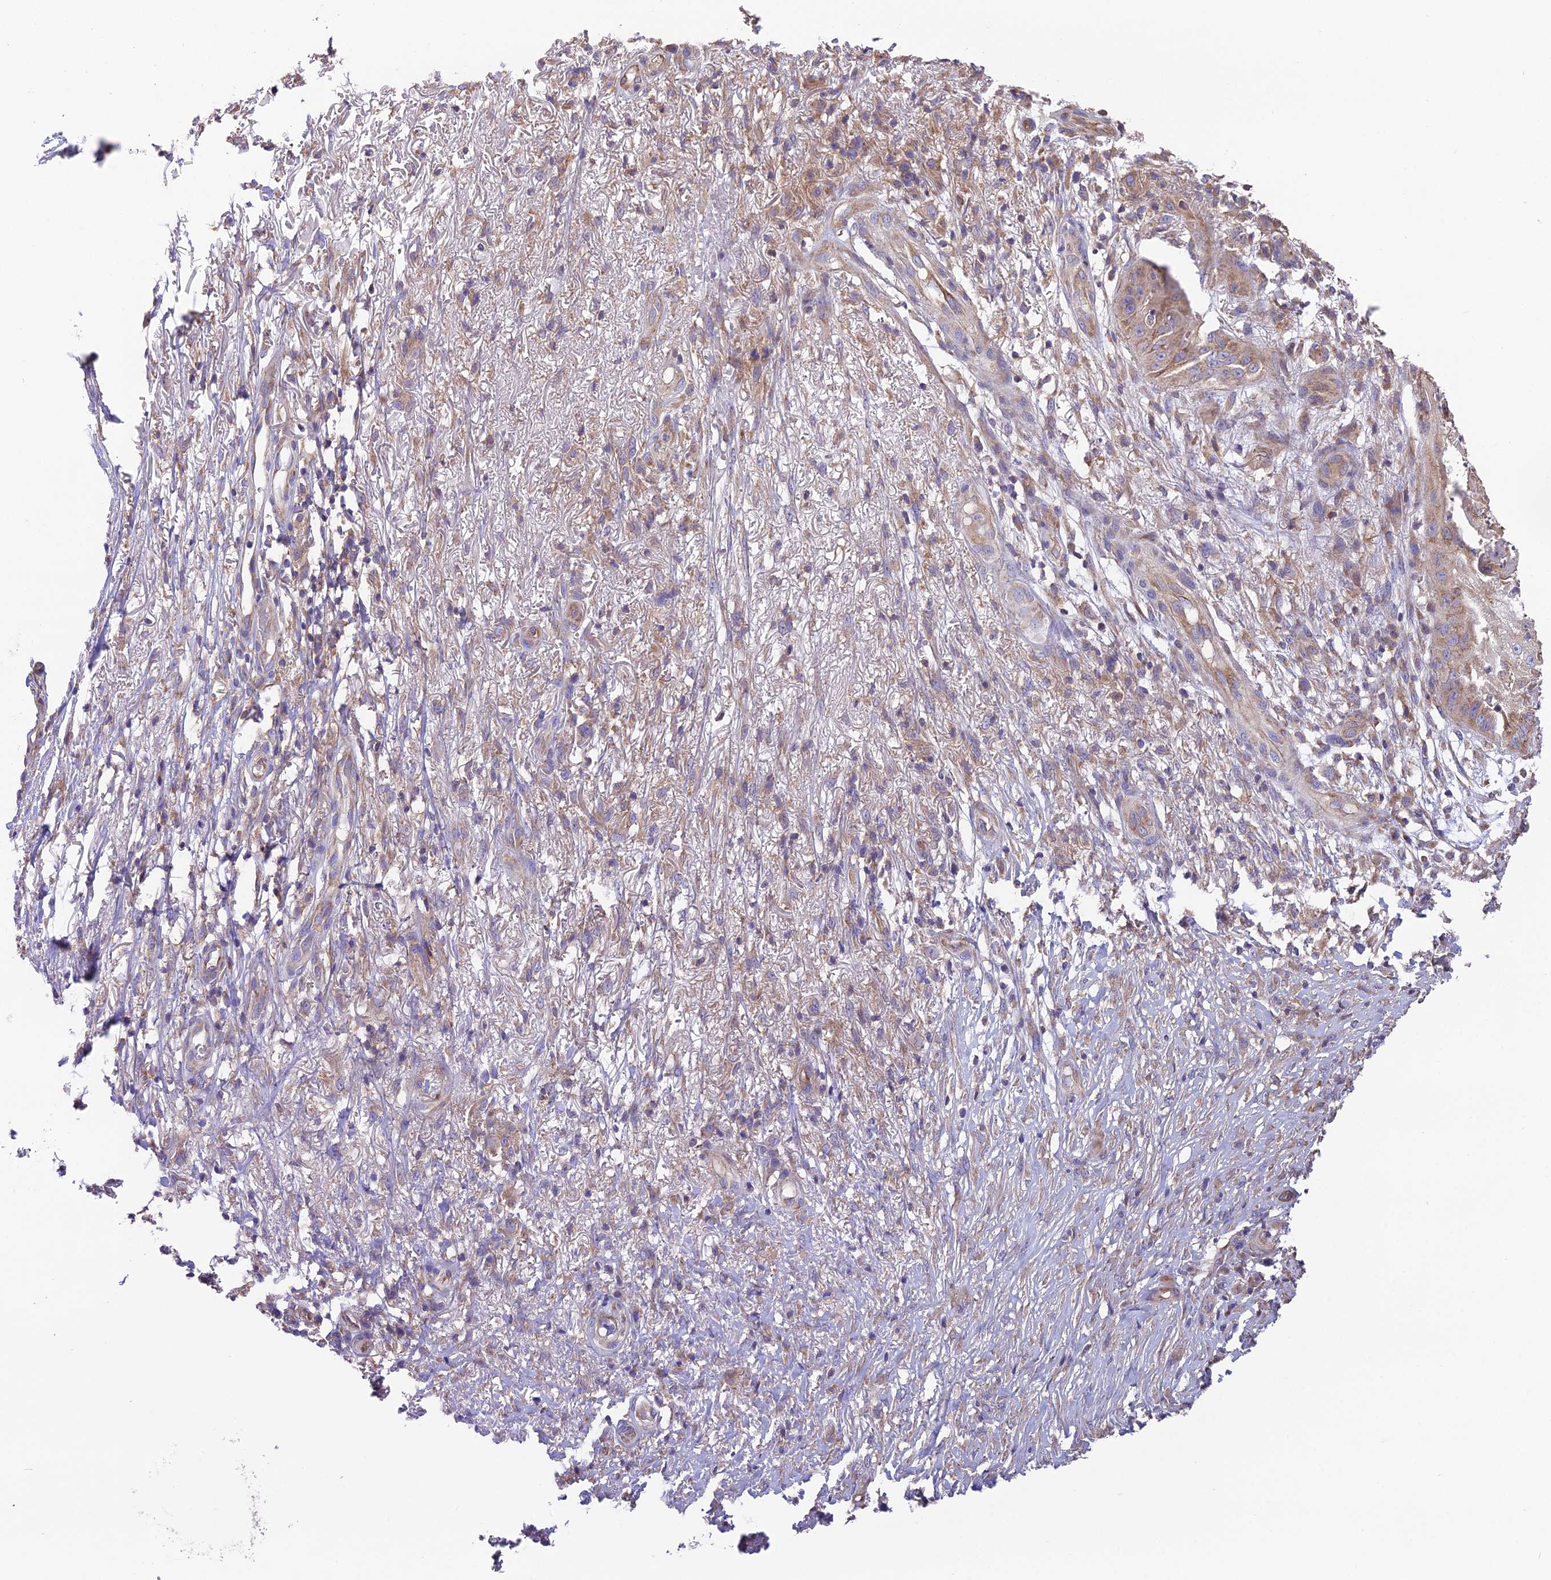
{"staining": {"intensity": "moderate", "quantity": "25%-75%", "location": "cytoplasmic/membranous"}, "tissue": "skin cancer", "cell_type": "Tumor cells", "image_type": "cancer", "snomed": [{"axis": "morphology", "description": "Squamous cell carcinoma, NOS"}, {"axis": "topography", "description": "Skin"}], "caption": "Brown immunohistochemical staining in human skin squamous cell carcinoma reveals moderate cytoplasmic/membranous expression in approximately 25%-75% of tumor cells.", "gene": "BLOC1S4", "patient": {"sex": "male", "age": 70}}